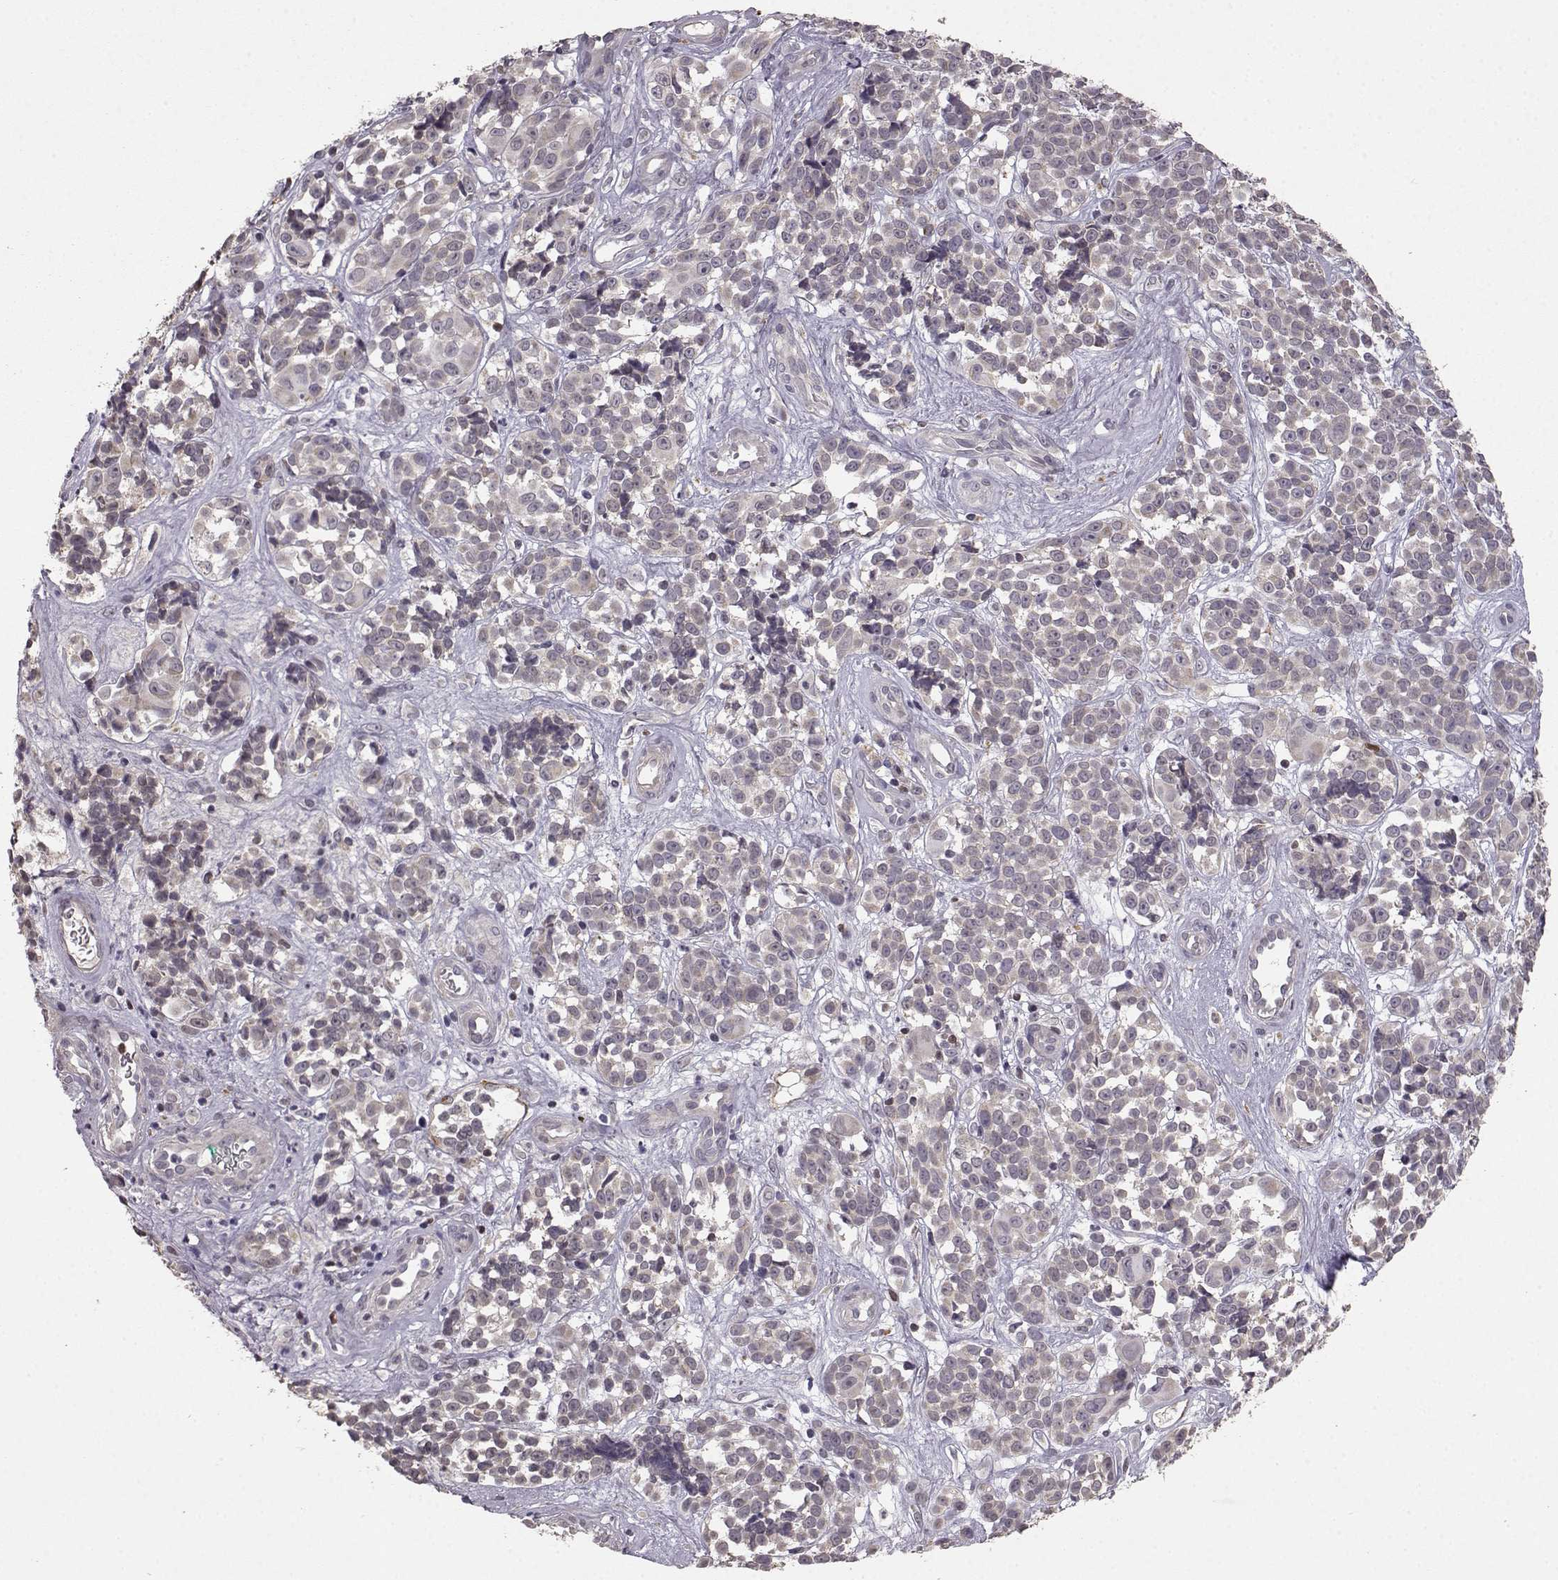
{"staining": {"intensity": "negative", "quantity": "none", "location": "none"}, "tissue": "melanoma", "cell_type": "Tumor cells", "image_type": "cancer", "snomed": [{"axis": "morphology", "description": "Malignant melanoma, NOS"}, {"axis": "topography", "description": "Skin"}], "caption": "Immunohistochemical staining of human melanoma exhibits no significant positivity in tumor cells.", "gene": "BACH2", "patient": {"sex": "female", "age": 88}}